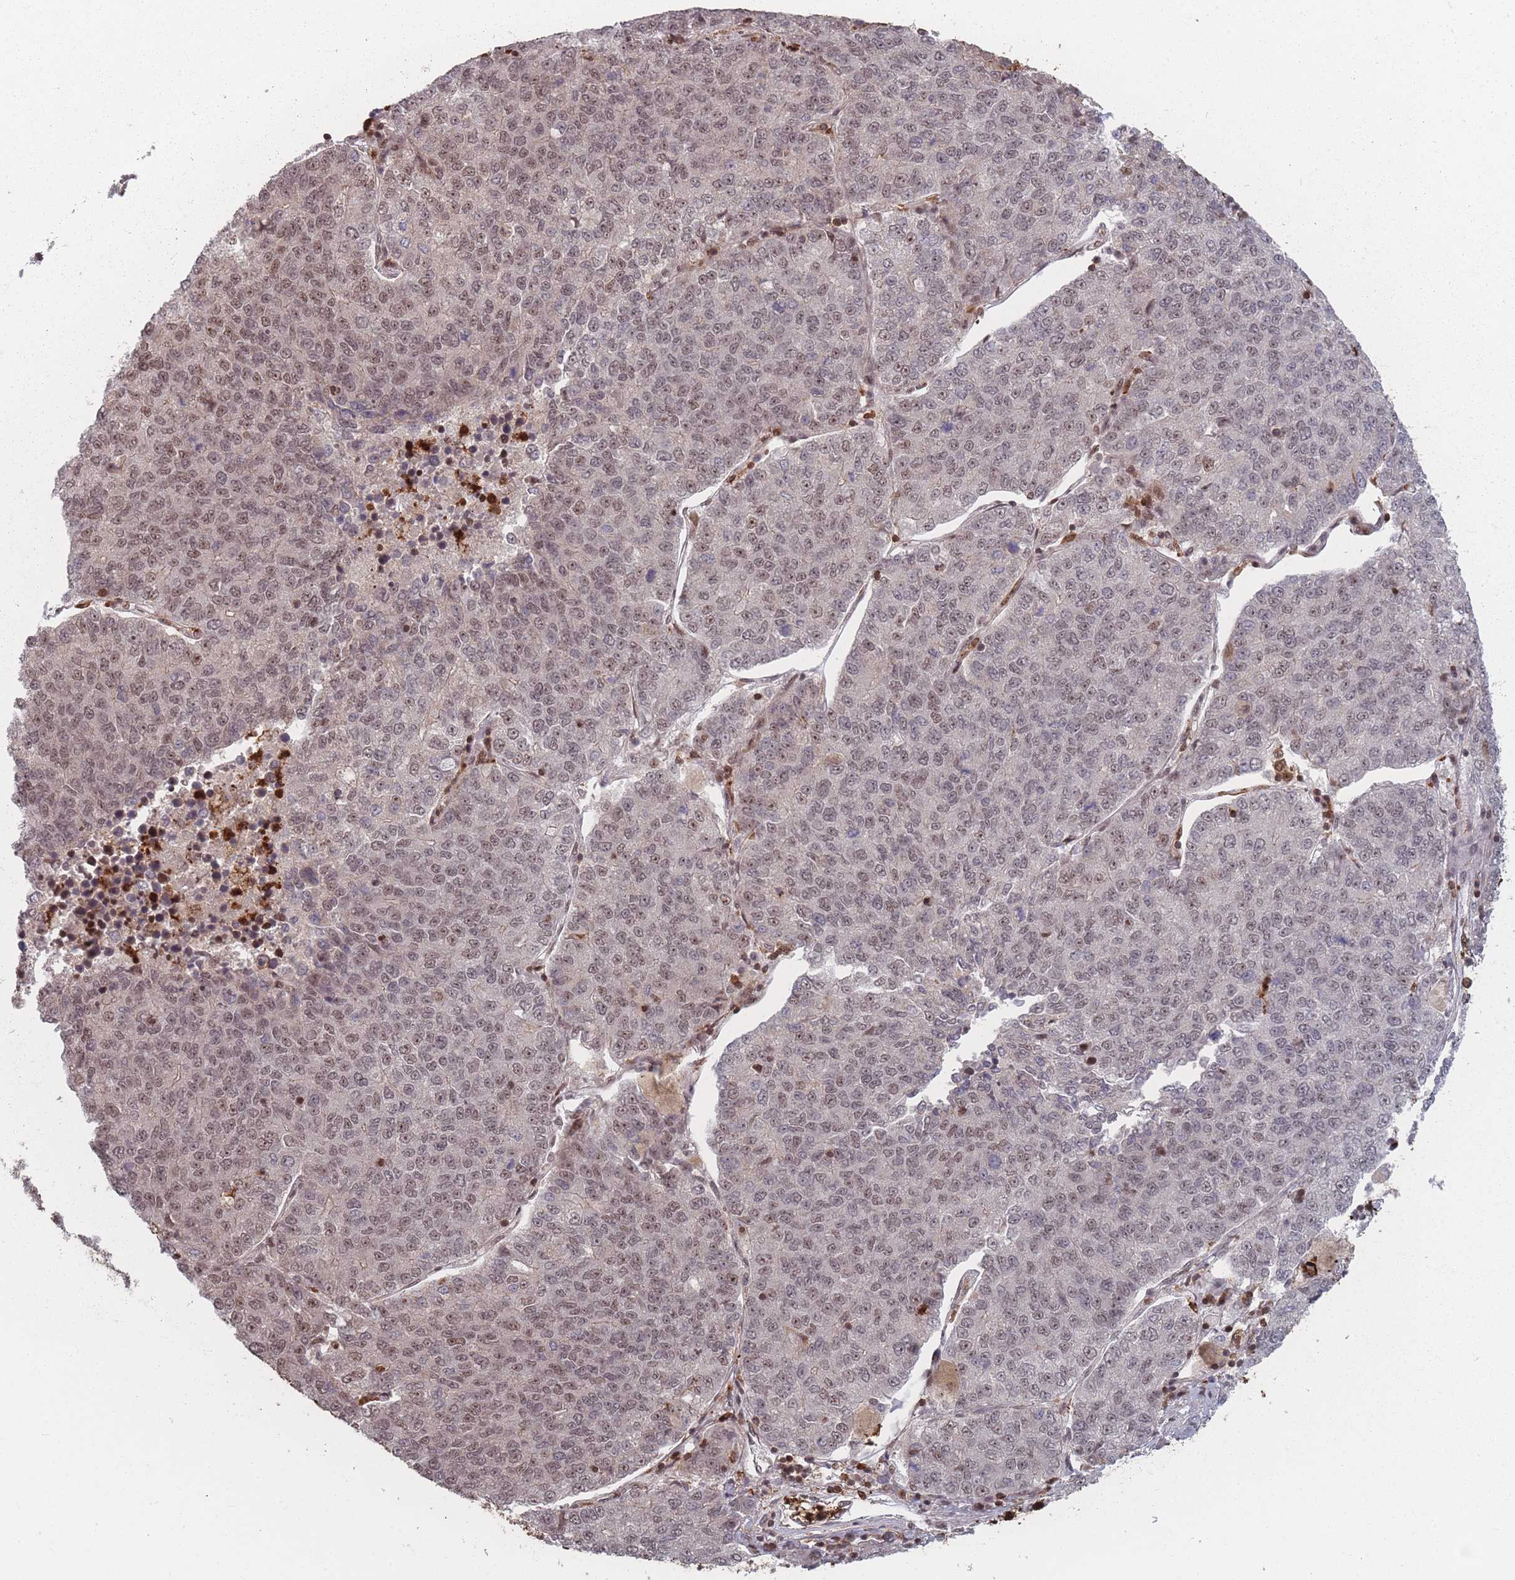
{"staining": {"intensity": "weak", "quantity": ">75%", "location": "nuclear"}, "tissue": "lung cancer", "cell_type": "Tumor cells", "image_type": "cancer", "snomed": [{"axis": "morphology", "description": "Adenocarcinoma, NOS"}, {"axis": "topography", "description": "Lung"}], "caption": "Lung cancer (adenocarcinoma) stained with a brown dye reveals weak nuclear positive staining in approximately >75% of tumor cells.", "gene": "WDR55", "patient": {"sex": "male", "age": 49}}